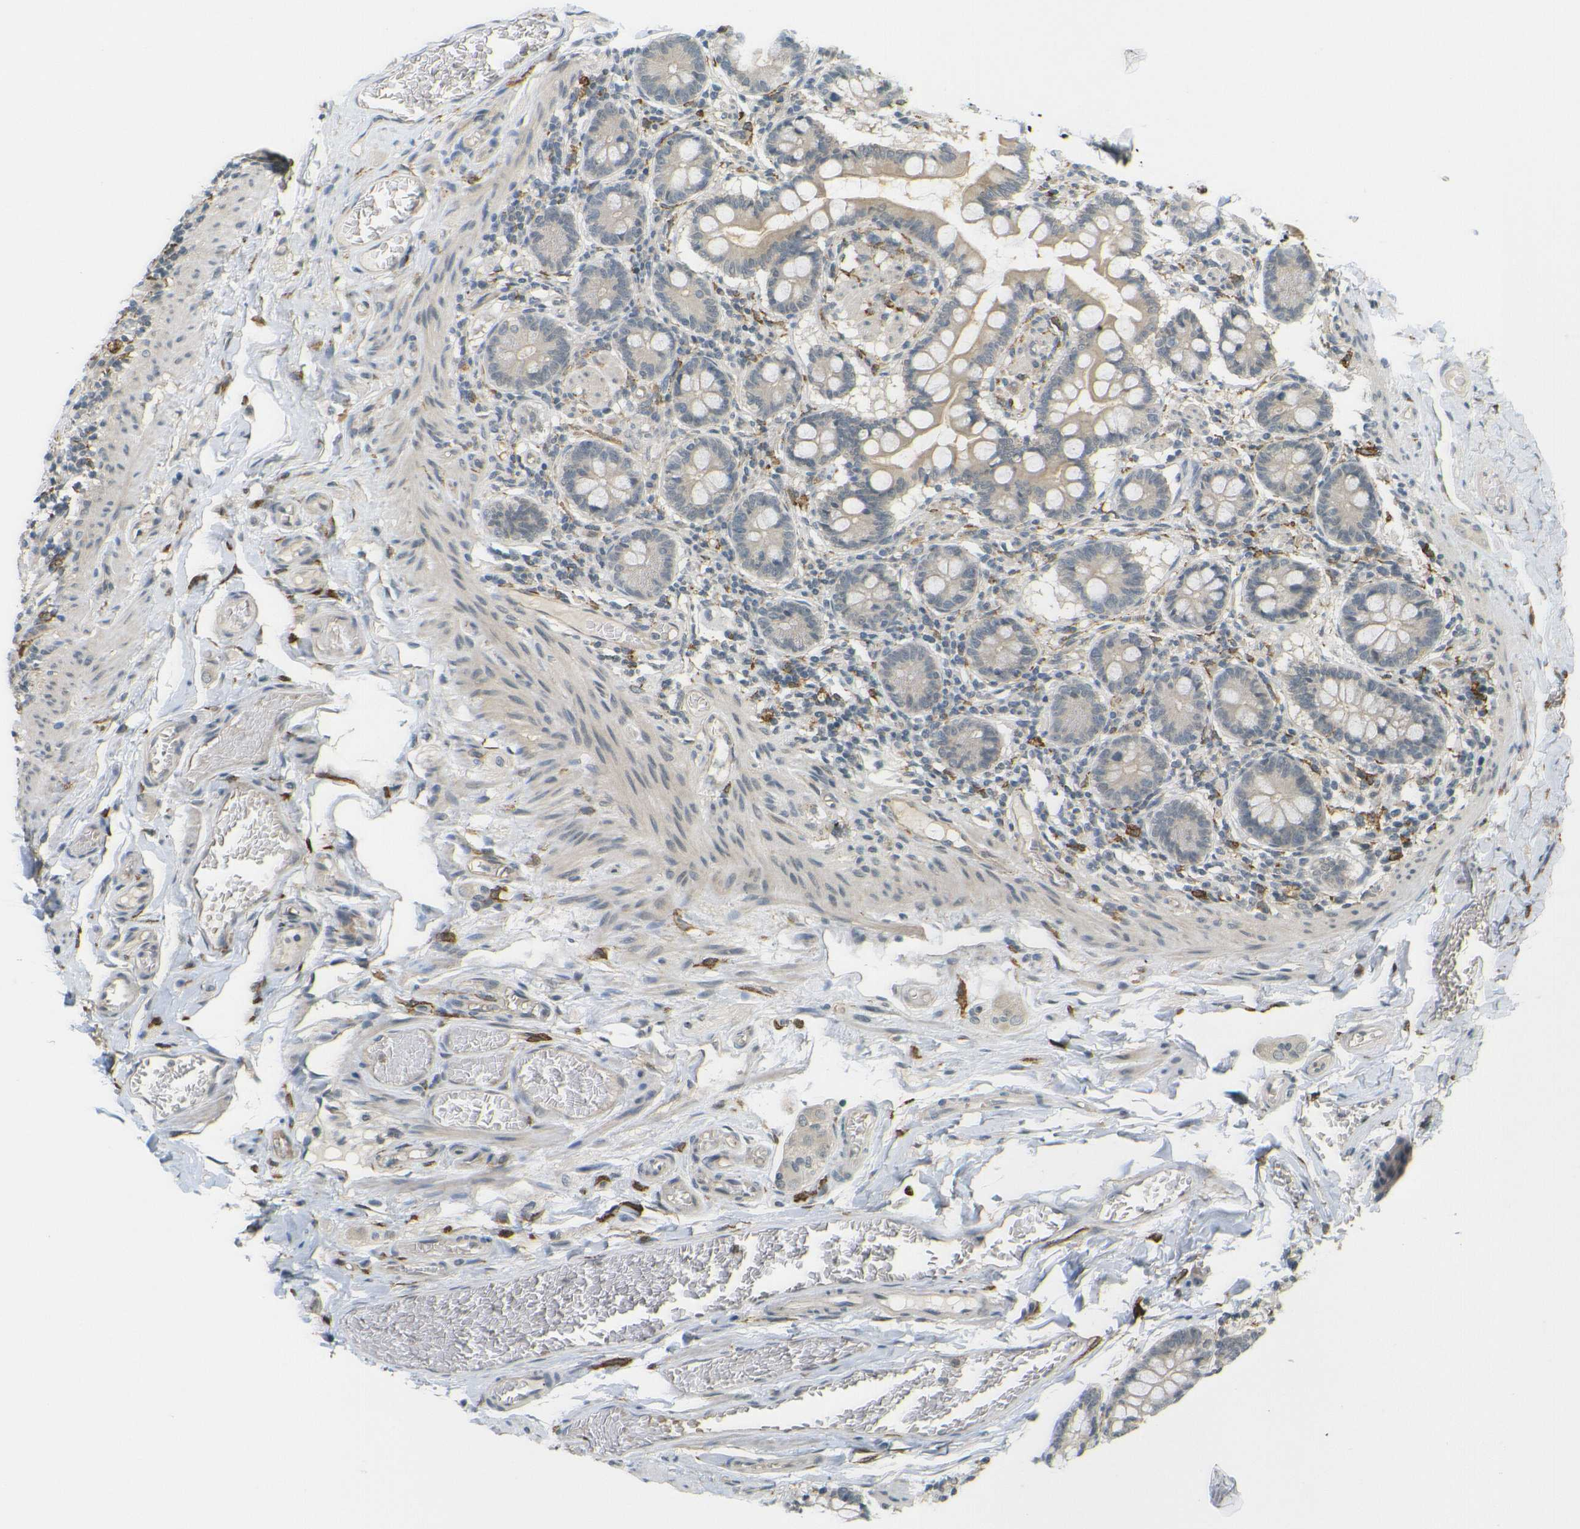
{"staining": {"intensity": "weak", "quantity": "25%-75%", "location": "cytoplasmic/membranous"}, "tissue": "small intestine", "cell_type": "Glandular cells", "image_type": "normal", "snomed": [{"axis": "morphology", "description": "Normal tissue, NOS"}, {"axis": "topography", "description": "Small intestine"}], "caption": "Weak cytoplasmic/membranous staining for a protein is present in about 25%-75% of glandular cells of normal small intestine using IHC.", "gene": "DAB2", "patient": {"sex": "male", "age": 41}}